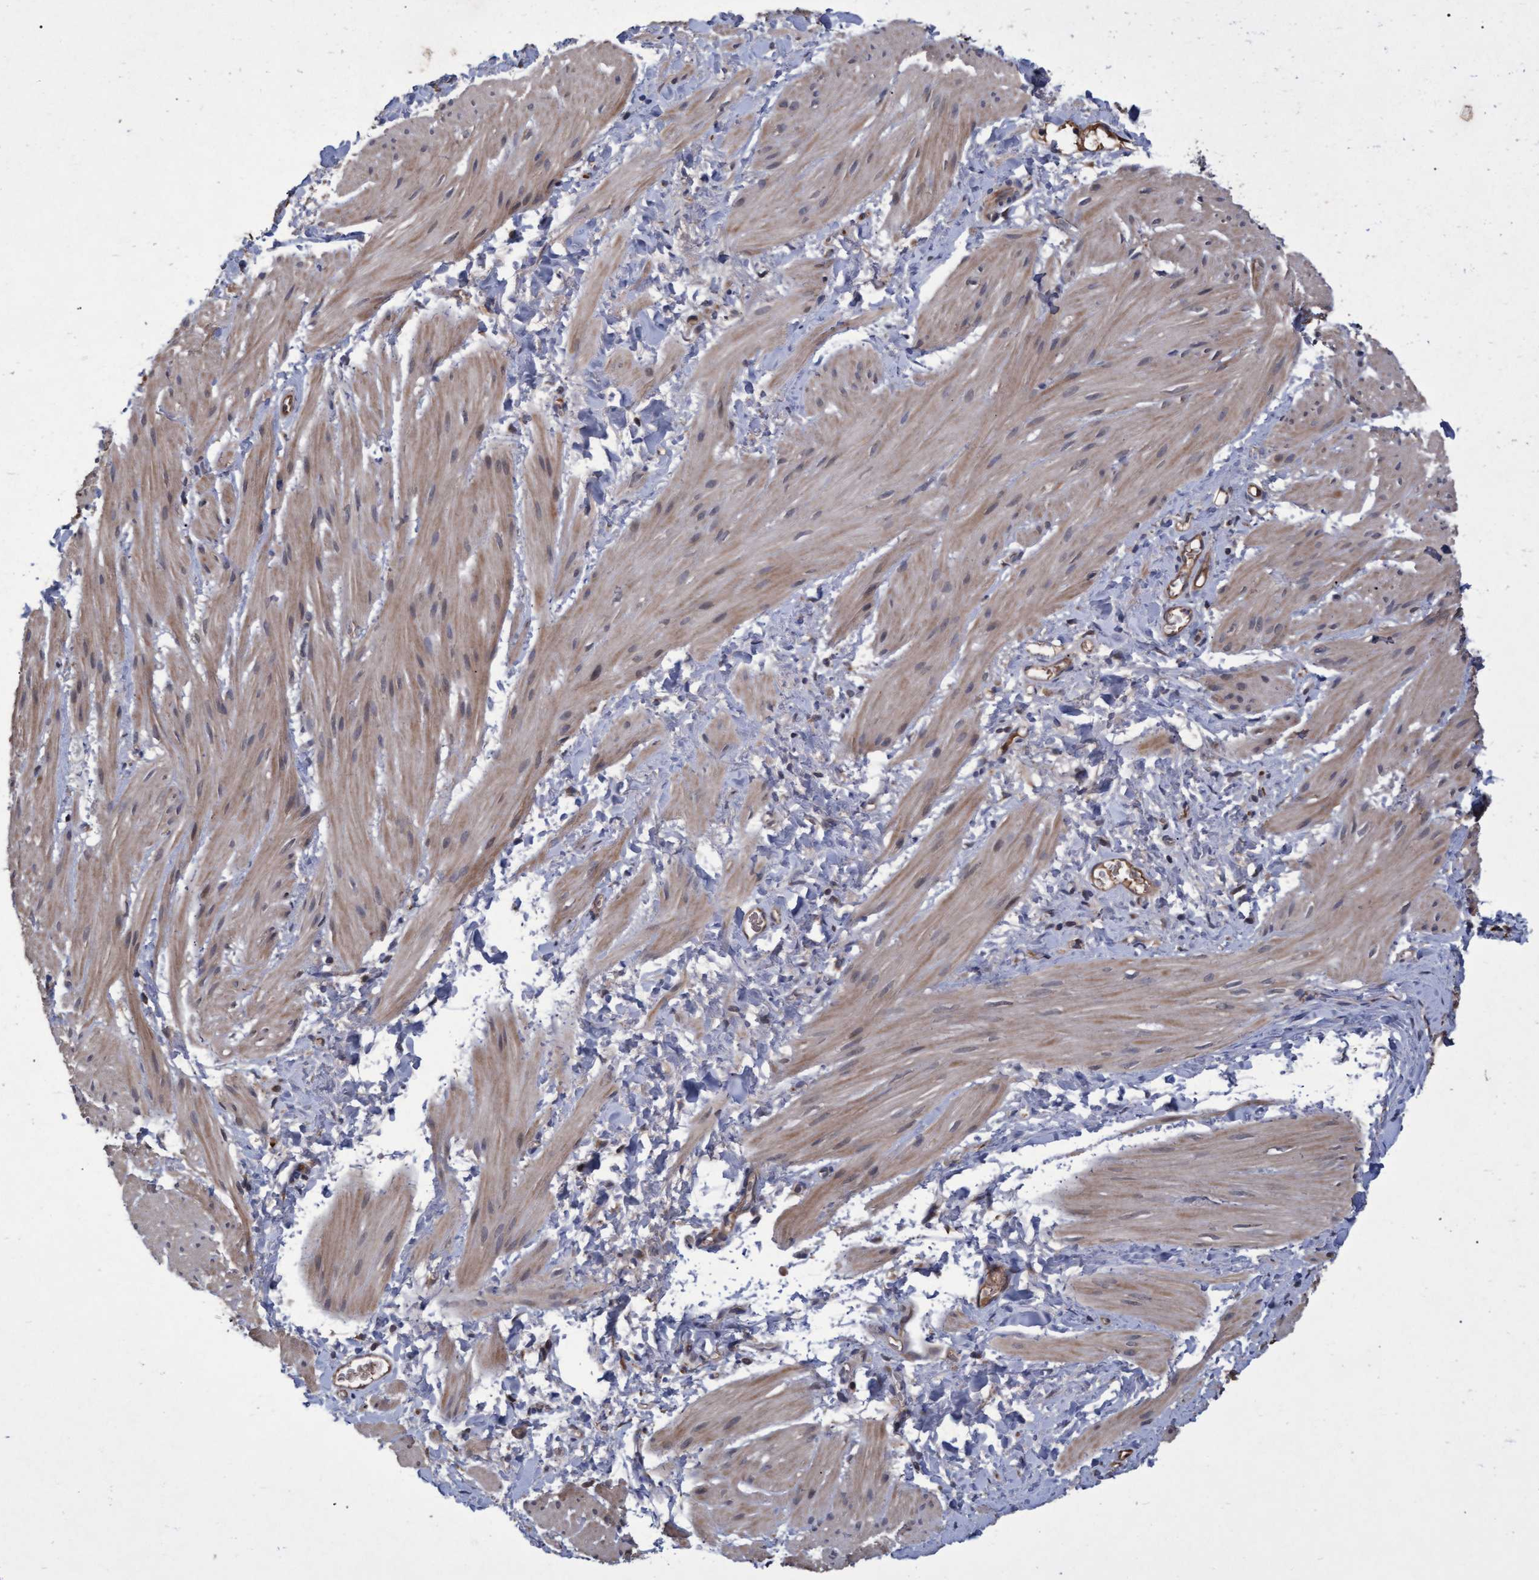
{"staining": {"intensity": "moderate", "quantity": "25%-75%", "location": "cytoplasmic/membranous,nuclear"}, "tissue": "smooth muscle", "cell_type": "Smooth muscle cells", "image_type": "normal", "snomed": [{"axis": "morphology", "description": "Normal tissue, NOS"}, {"axis": "topography", "description": "Smooth muscle"}], "caption": "Smooth muscle stained with DAB (3,3'-diaminobenzidine) IHC displays medium levels of moderate cytoplasmic/membranous,nuclear staining in about 25%-75% of smooth muscle cells.", "gene": "PSMB6", "patient": {"sex": "male", "age": 16}}